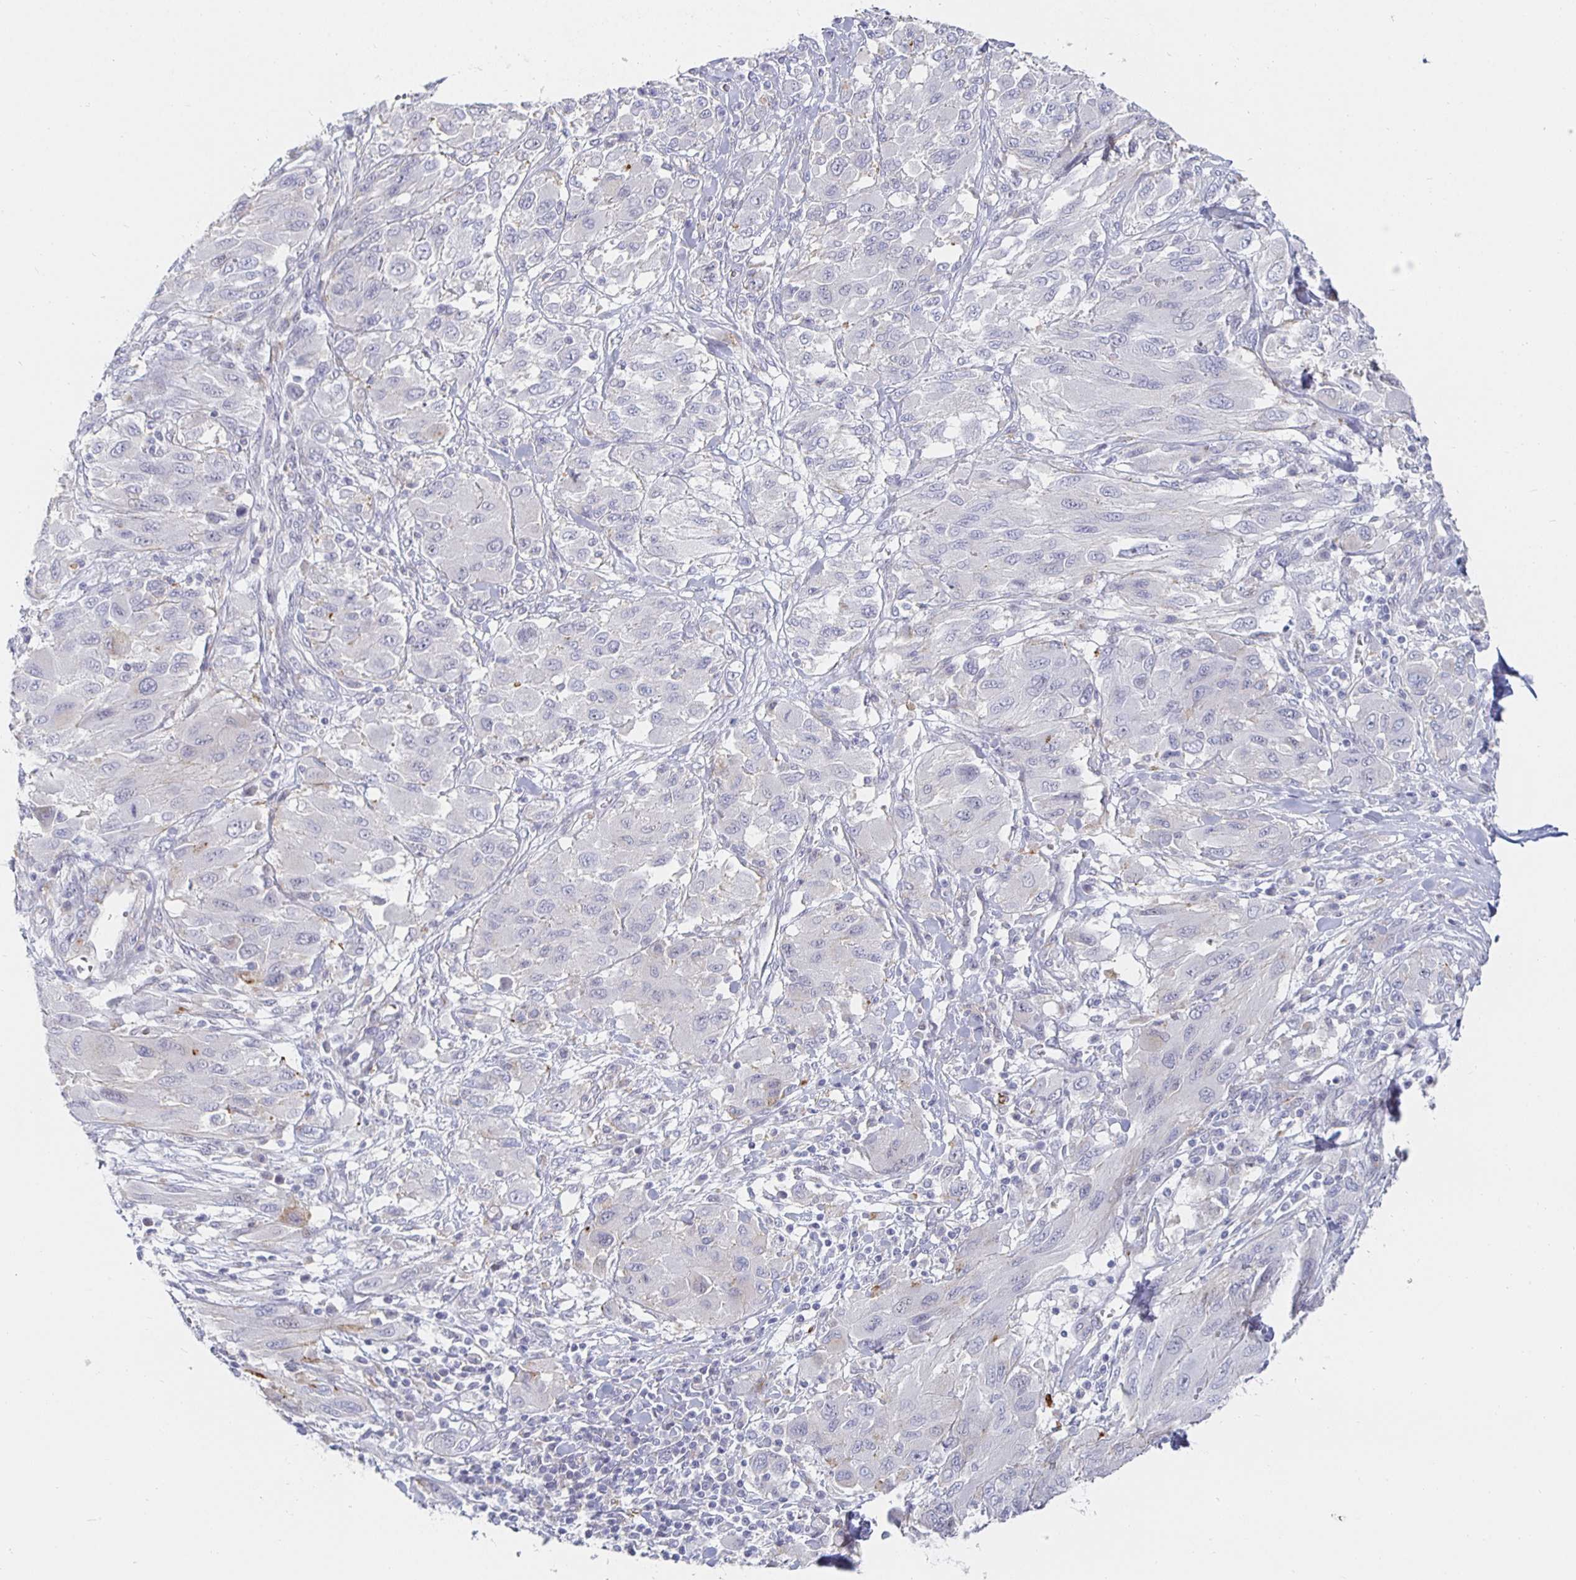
{"staining": {"intensity": "negative", "quantity": "none", "location": "none"}, "tissue": "melanoma", "cell_type": "Tumor cells", "image_type": "cancer", "snomed": [{"axis": "morphology", "description": "Malignant melanoma, NOS"}, {"axis": "topography", "description": "Skin"}], "caption": "IHC micrograph of malignant melanoma stained for a protein (brown), which demonstrates no positivity in tumor cells.", "gene": "S100G", "patient": {"sex": "female", "age": 91}}